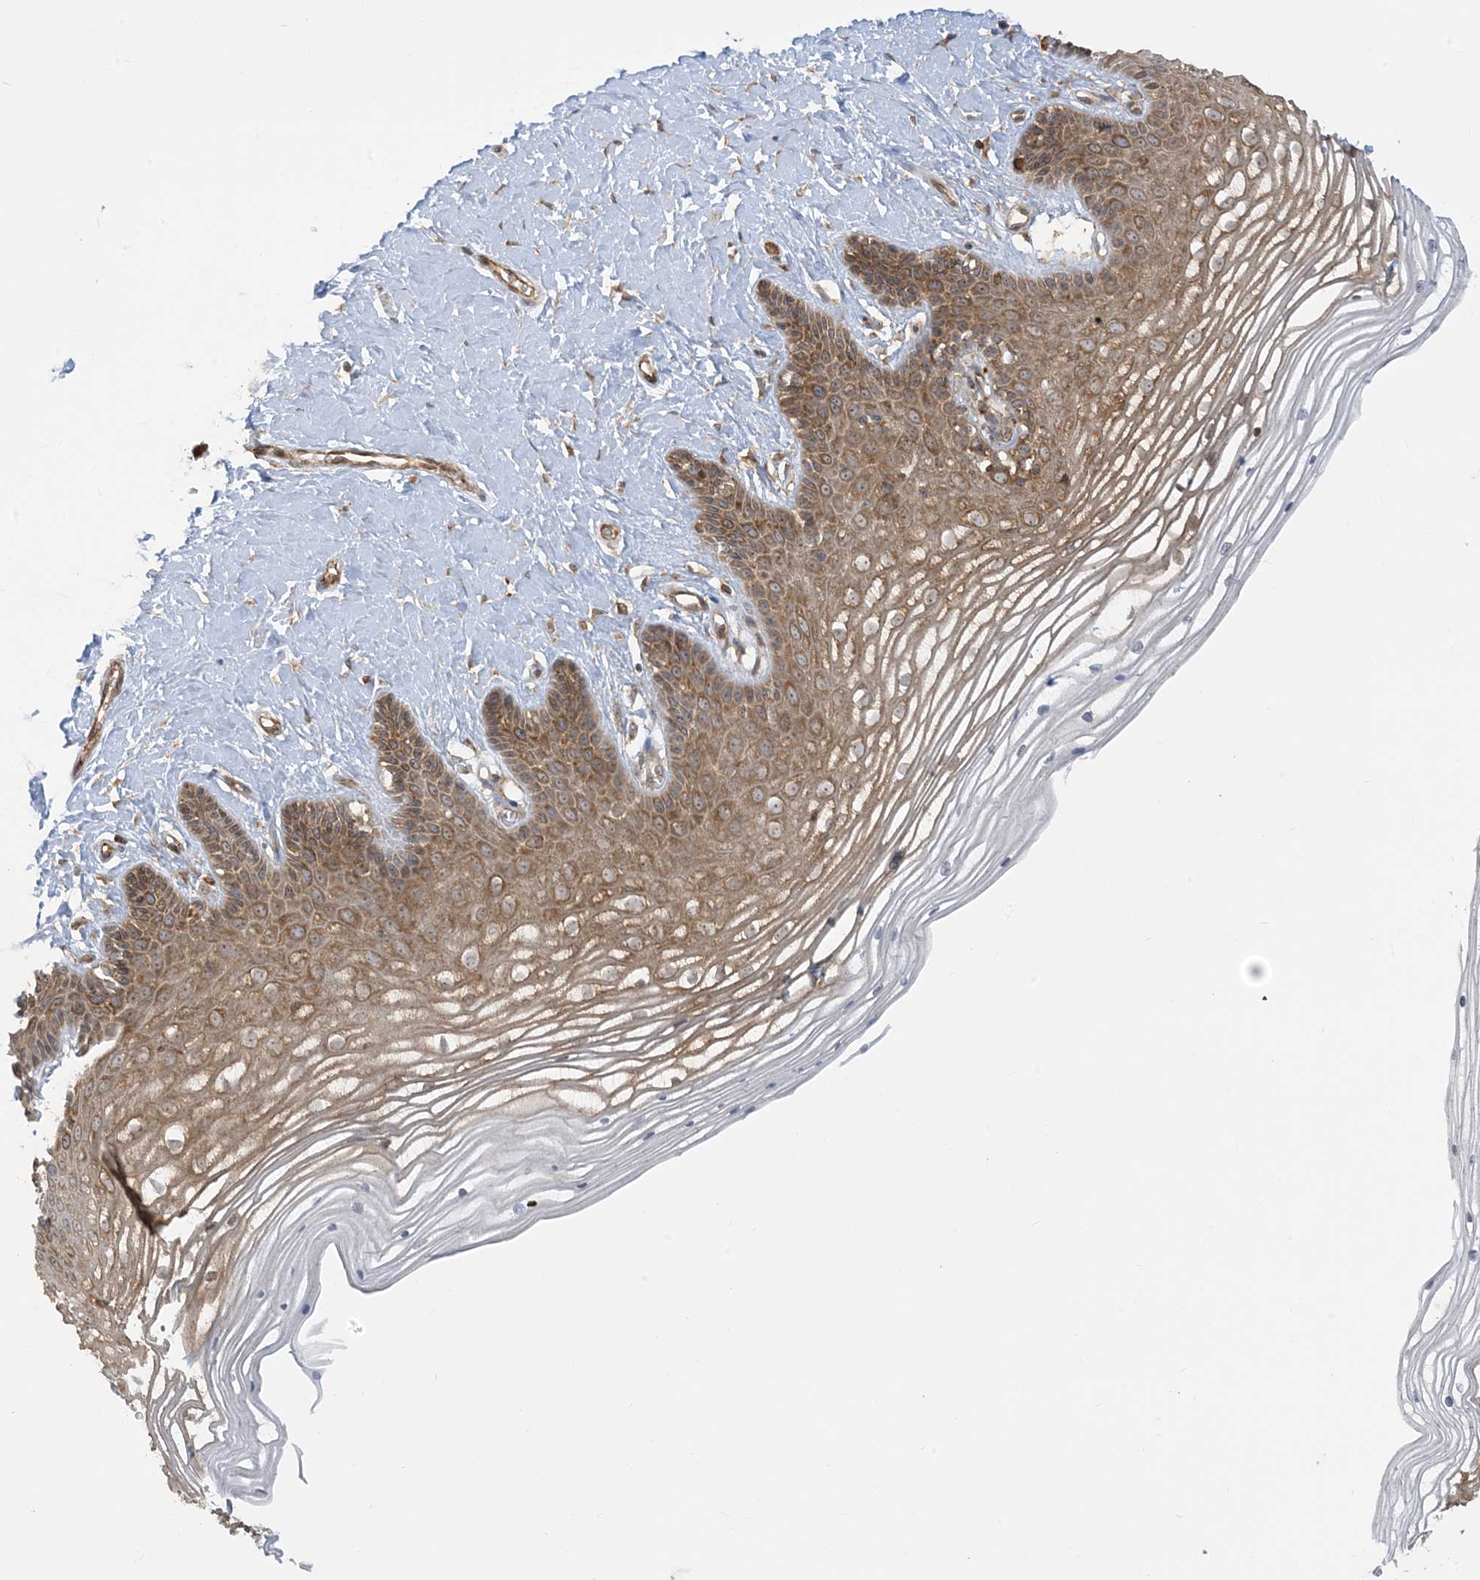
{"staining": {"intensity": "moderate", "quantity": ">75%", "location": "cytoplasmic/membranous"}, "tissue": "vagina", "cell_type": "Squamous epithelial cells", "image_type": "normal", "snomed": [{"axis": "morphology", "description": "Normal tissue, NOS"}, {"axis": "topography", "description": "Vagina"}, {"axis": "topography", "description": "Cervix"}], "caption": "This image exhibits immunohistochemistry (IHC) staining of normal vagina, with medium moderate cytoplasmic/membranous staining in about >75% of squamous epithelial cells.", "gene": "SRP72", "patient": {"sex": "female", "age": 40}}